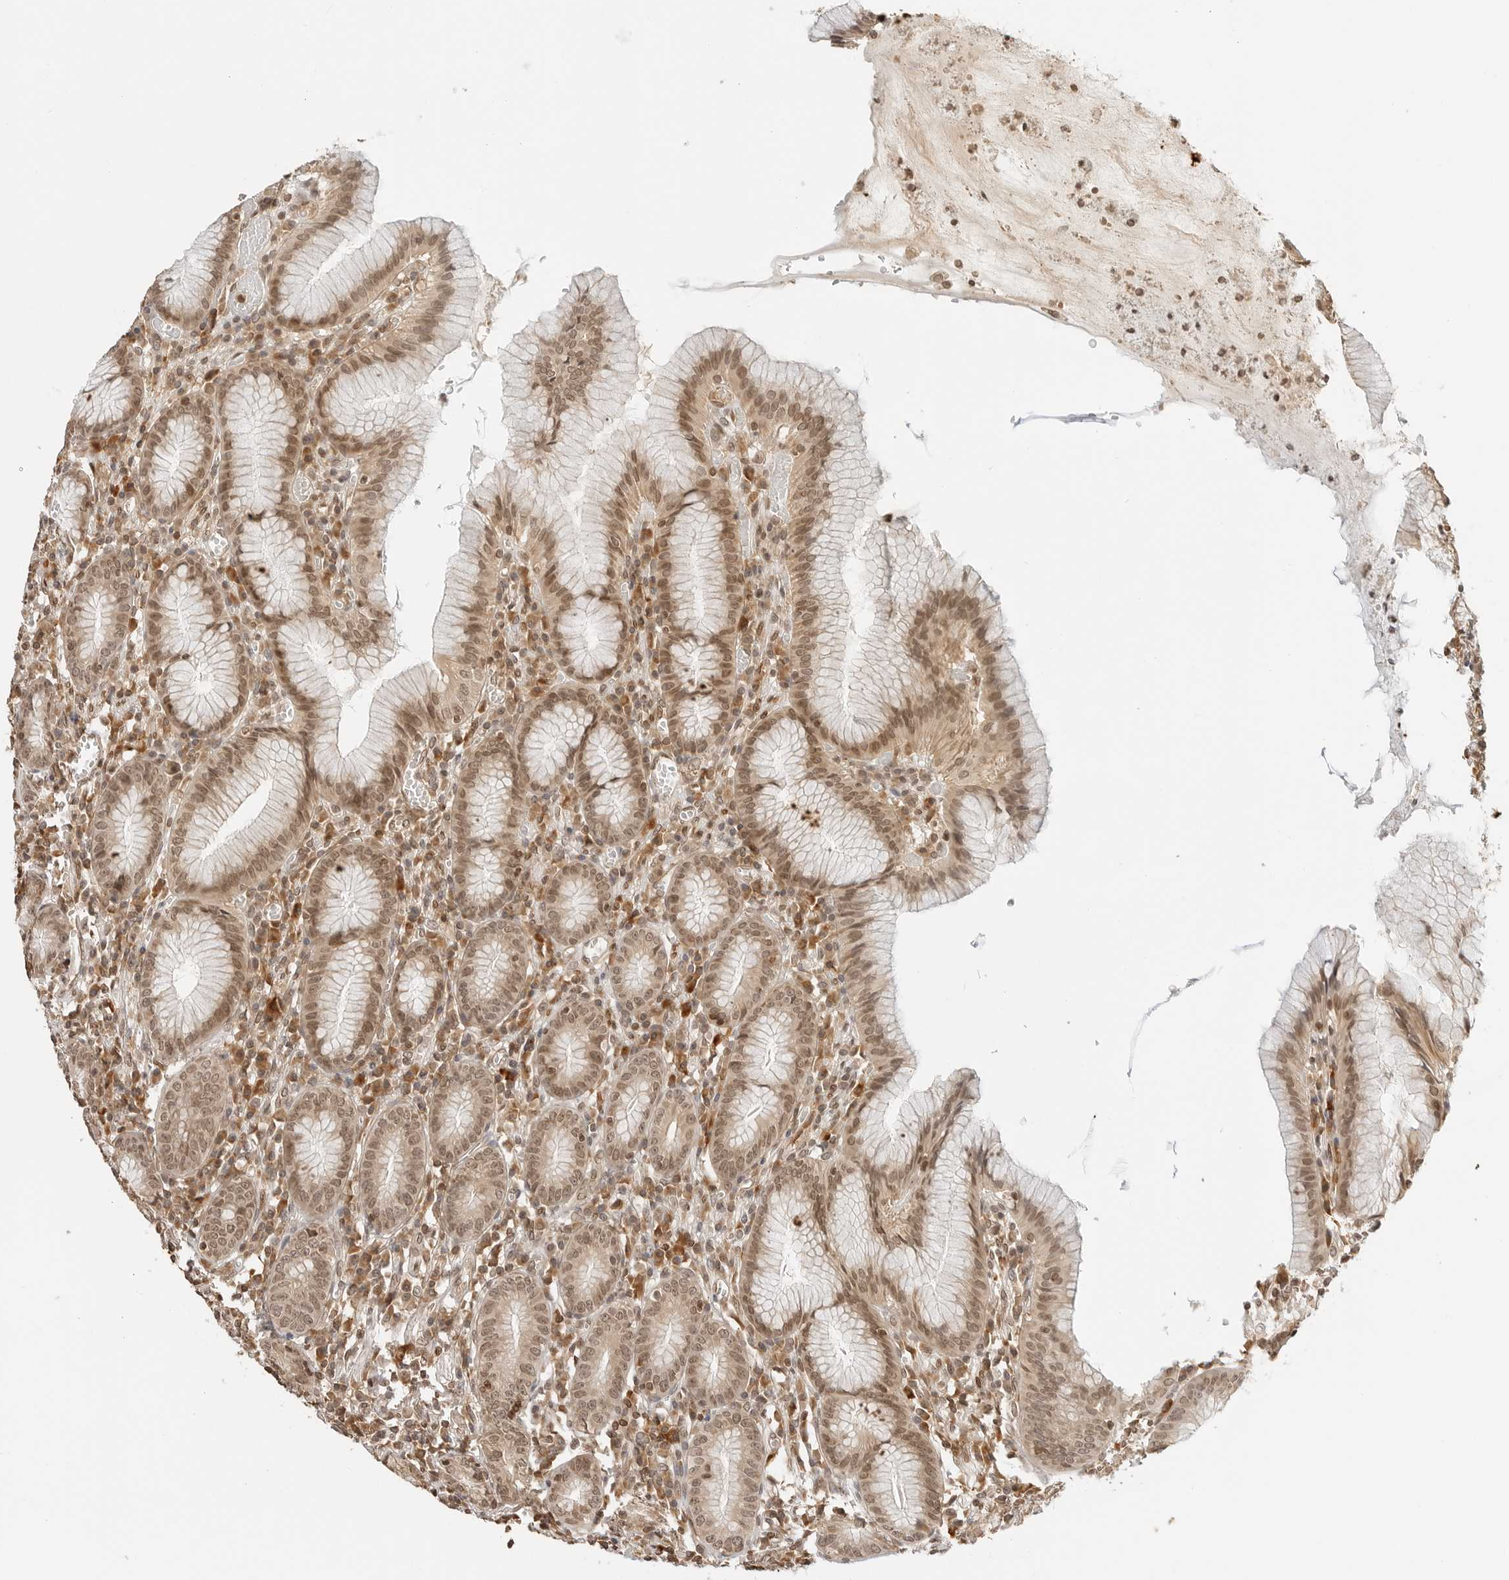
{"staining": {"intensity": "moderate", "quantity": ">75%", "location": "cytoplasmic/membranous,nuclear"}, "tissue": "stomach", "cell_type": "Glandular cells", "image_type": "normal", "snomed": [{"axis": "morphology", "description": "Normal tissue, NOS"}, {"axis": "topography", "description": "Stomach"}], "caption": "Stomach stained with IHC reveals moderate cytoplasmic/membranous,nuclear staining in approximately >75% of glandular cells.", "gene": "POLH", "patient": {"sex": "male", "age": 55}}